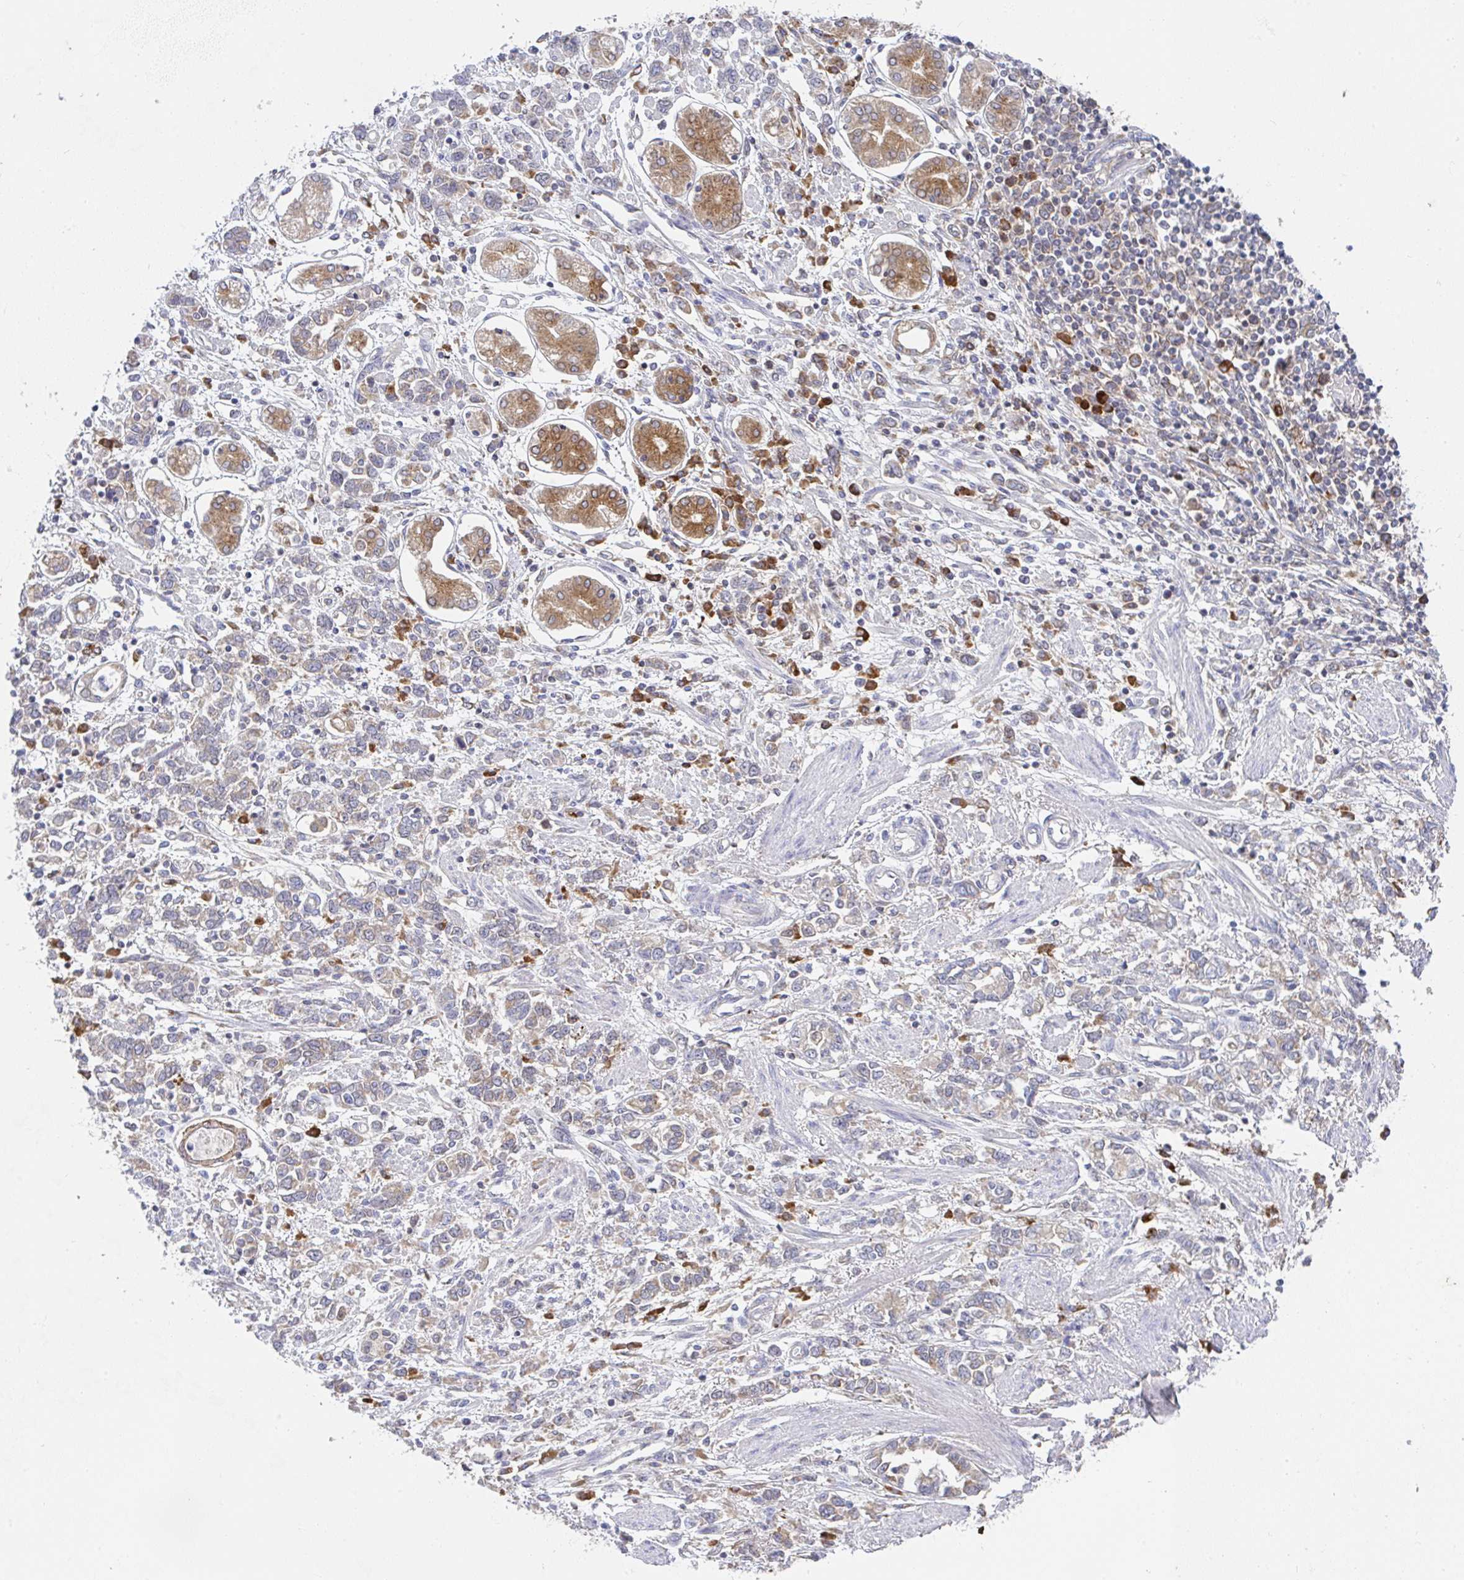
{"staining": {"intensity": "weak", "quantity": "25%-75%", "location": "cytoplasmic/membranous"}, "tissue": "stomach cancer", "cell_type": "Tumor cells", "image_type": "cancer", "snomed": [{"axis": "morphology", "description": "Adenocarcinoma, NOS"}, {"axis": "topography", "description": "Stomach"}], "caption": "Tumor cells exhibit weak cytoplasmic/membranous staining in approximately 25%-75% of cells in stomach adenocarcinoma.", "gene": "DERL2", "patient": {"sex": "female", "age": 76}}